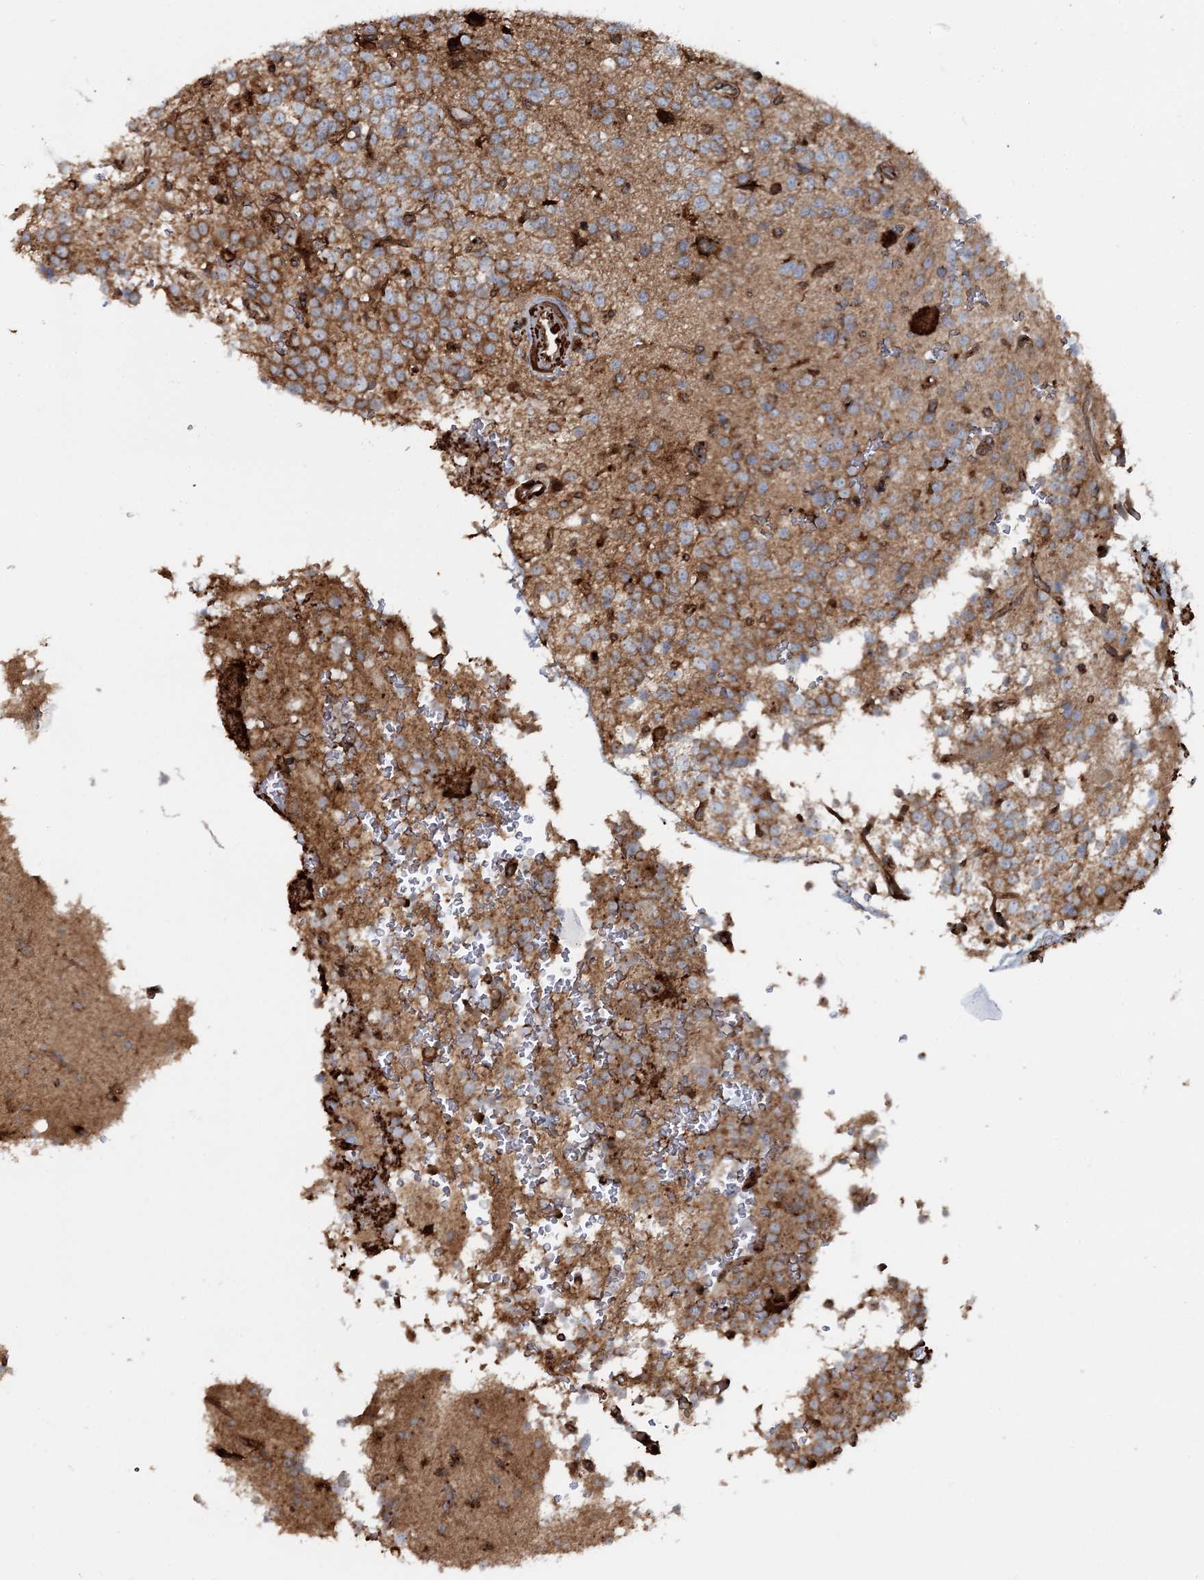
{"staining": {"intensity": "moderate", "quantity": ">75%", "location": "cytoplasmic/membranous"}, "tissue": "glioma", "cell_type": "Tumor cells", "image_type": "cancer", "snomed": [{"axis": "morphology", "description": "Glioma, malignant, High grade"}, {"axis": "topography", "description": "Brain"}], "caption": "DAB immunohistochemical staining of human glioma demonstrates moderate cytoplasmic/membranous protein staining in approximately >75% of tumor cells.", "gene": "TRAF3IP2", "patient": {"sex": "female", "age": 62}}